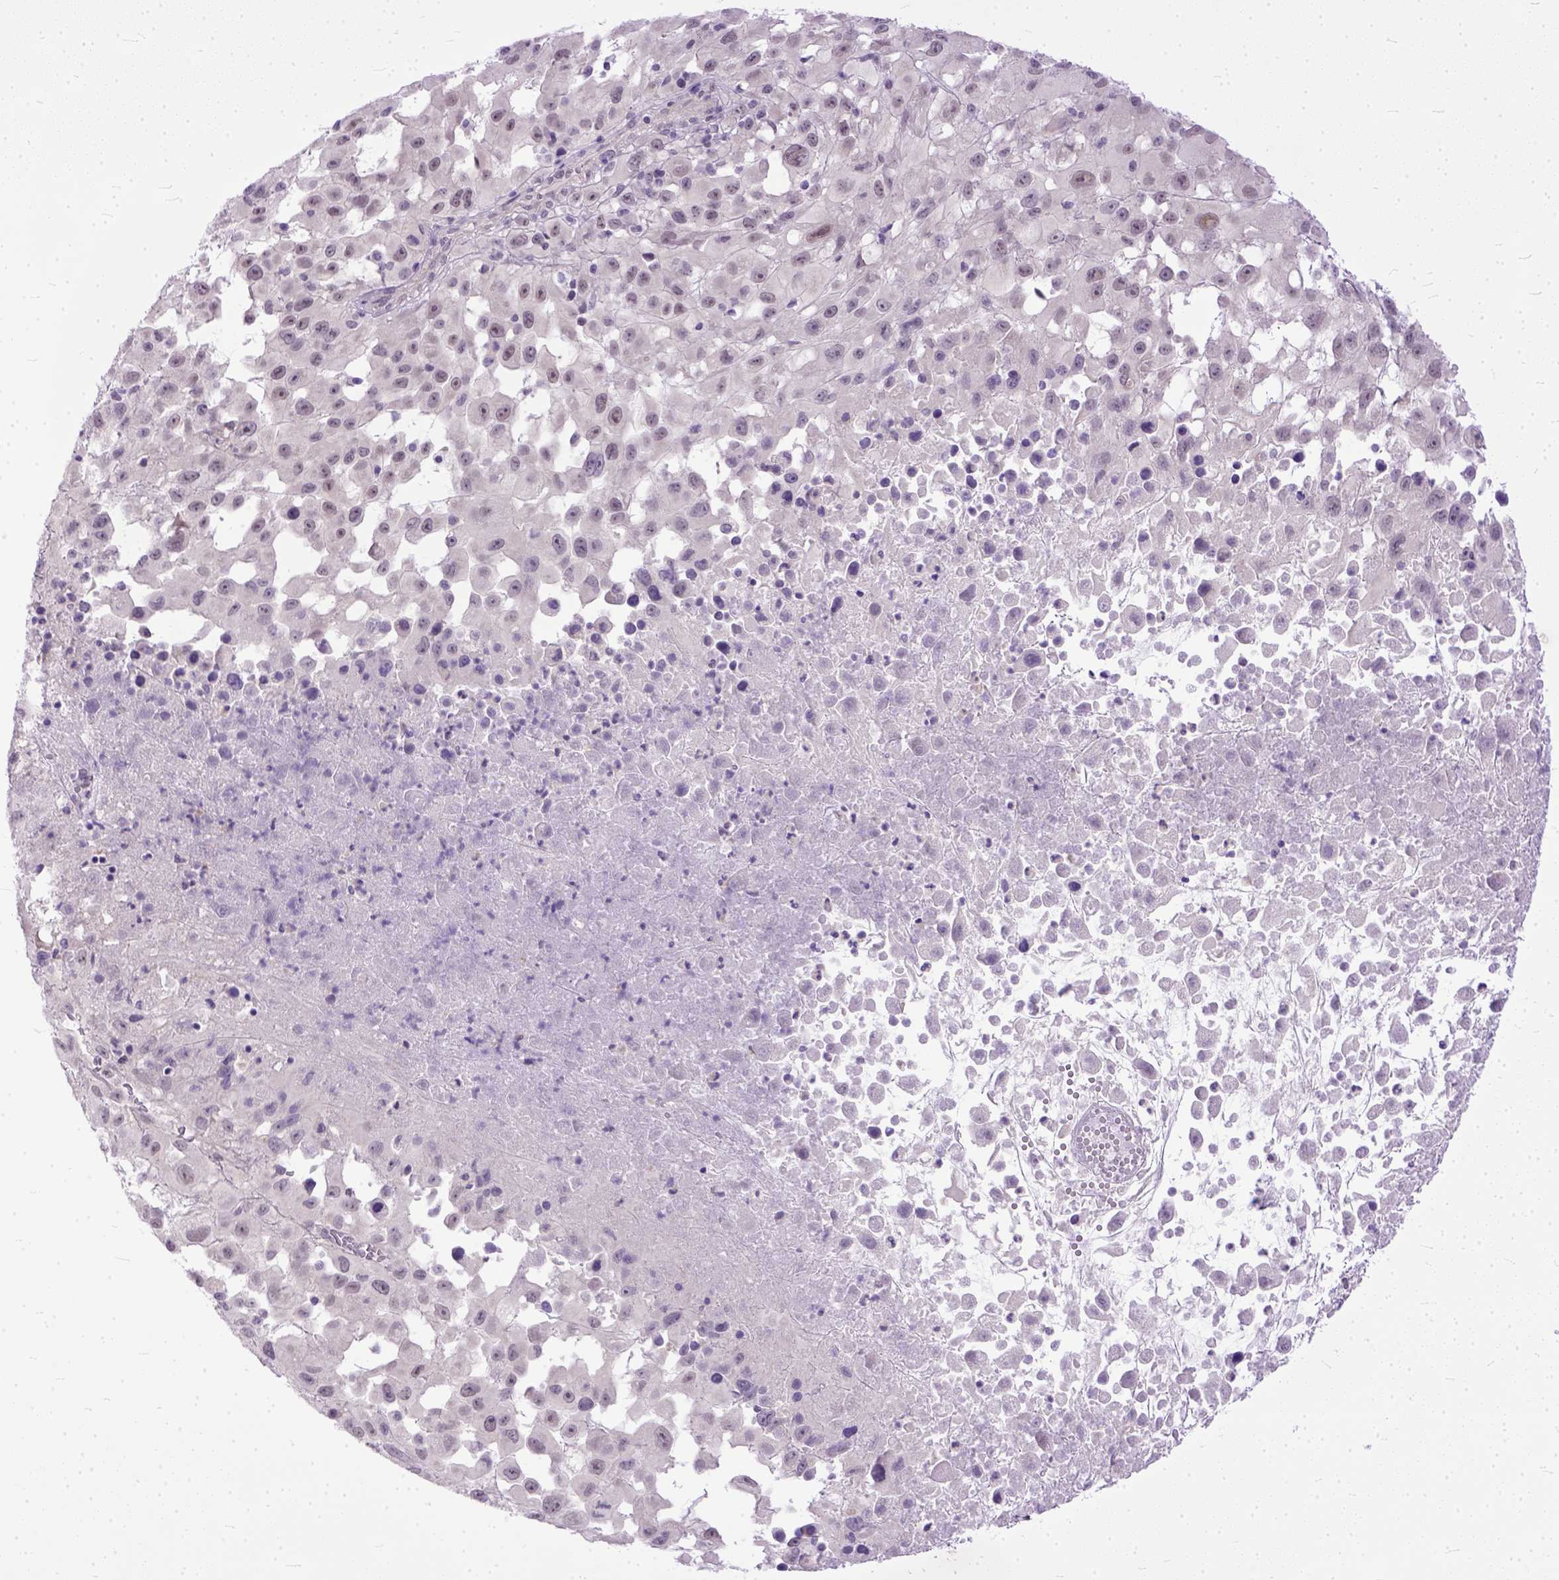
{"staining": {"intensity": "weak", "quantity": "<25%", "location": "nuclear"}, "tissue": "melanoma", "cell_type": "Tumor cells", "image_type": "cancer", "snomed": [{"axis": "morphology", "description": "Malignant melanoma, Metastatic site"}, {"axis": "topography", "description": "Soft tissue"}], "caption": "Tumor cells show no significant staining in malignant melanoma (metastatic site).", "gene": "TCEAL7", "patient": {"sex": "male", "age": 50}}